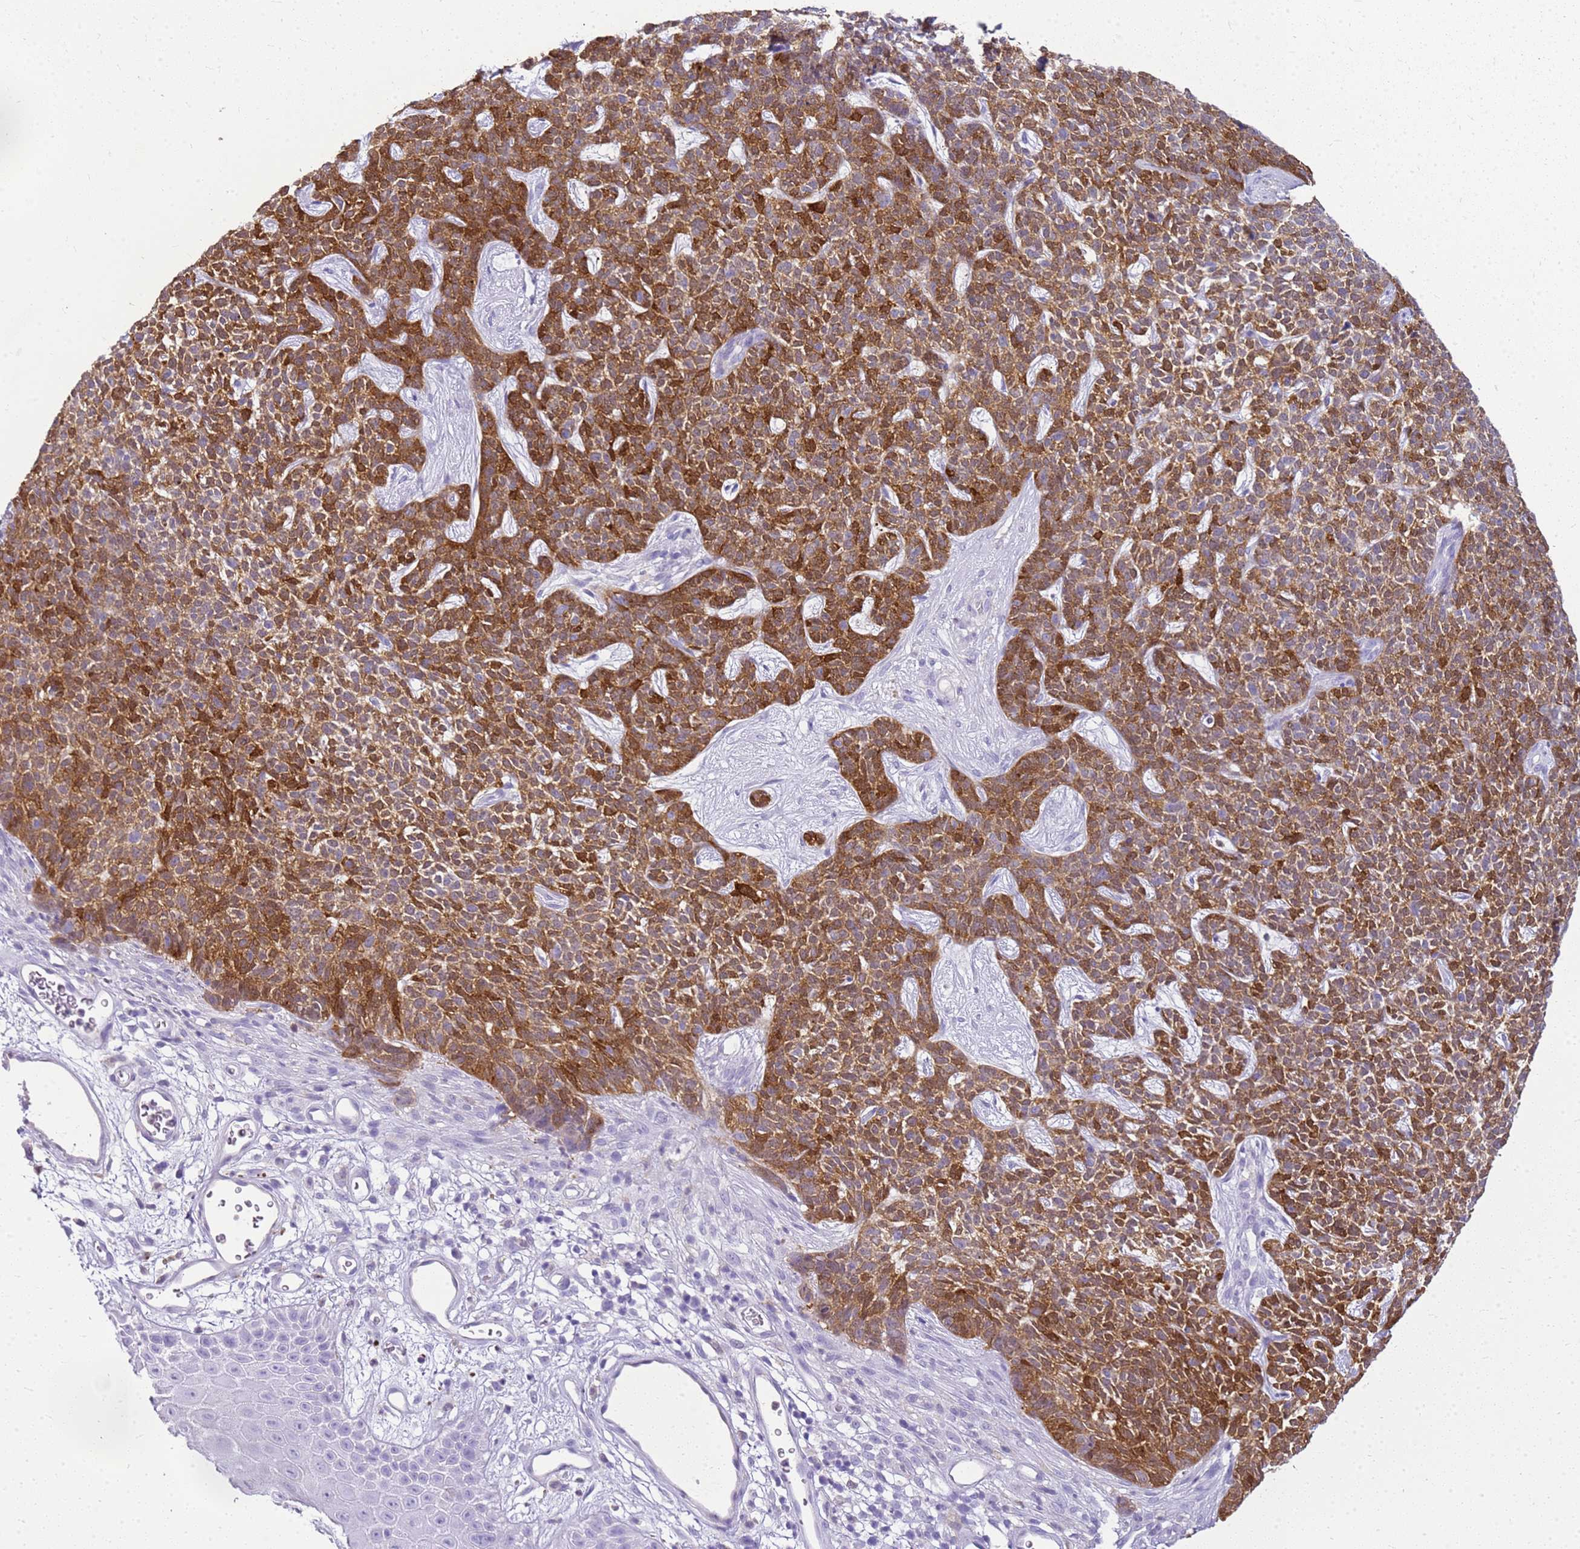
{"staining": {"intensity": "moderate", "quantity": ">75%", "location": "cytoplasmic/membranous"}, "tissue": "skin cancer", "cell_type": "Tumor cells", "image_type": "cancer", "snomed": [{"axis": "morphology", "description": "Basal cell carcinoma"}, {"axis": "topography", "description": "Skin"}], "caption": "Moderate cytoplasmic/membranous expression for a protein is identified in approximately >75% of tumor cells of skin basal cell carcinoma using immunohistochemistry.", "gene": "SULT1E1", "patient": {"sex": "female", "age": 84}}